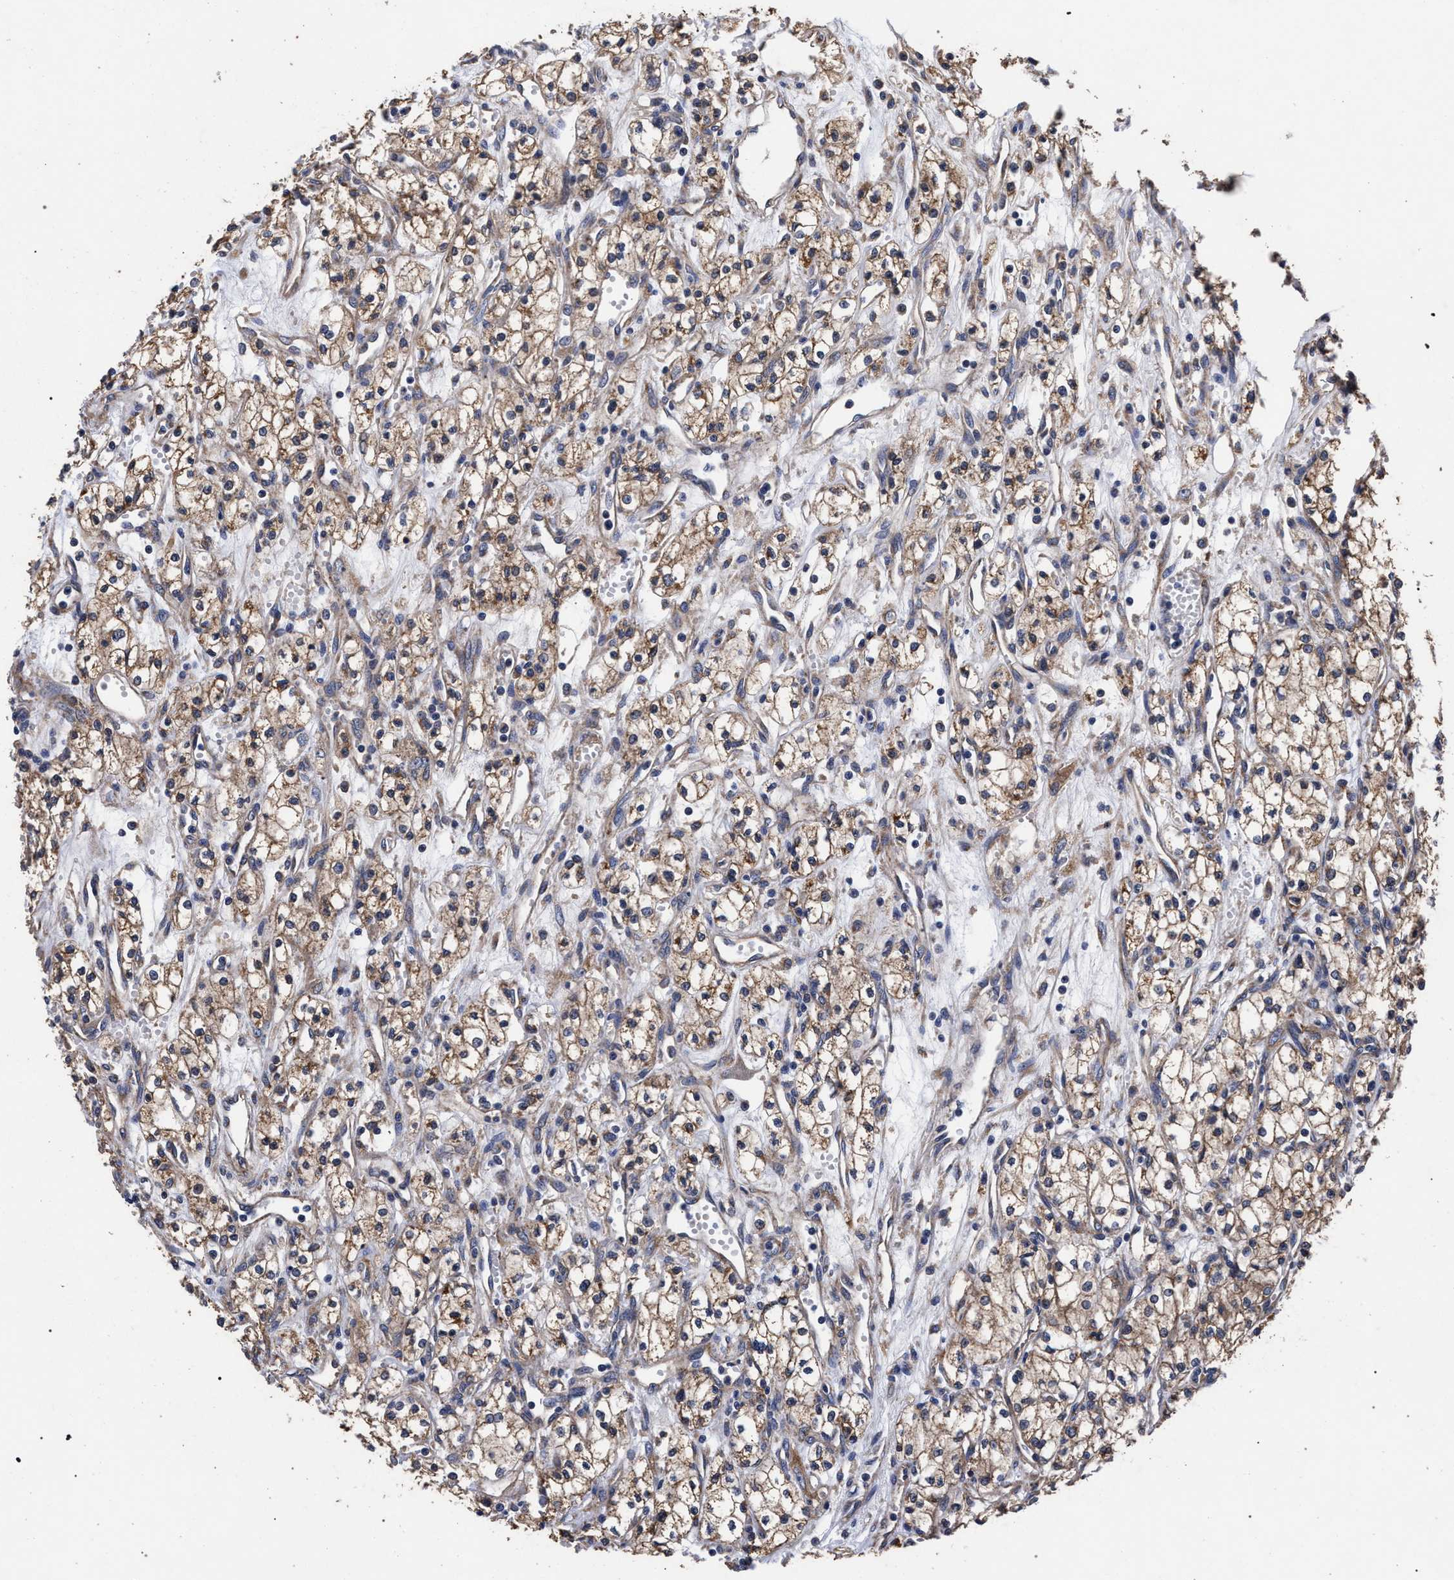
{"staining": {"intensity": "moderate", "quantity": ">75%", "location": "cytoplasmic/membranous"}, "tissue": "renal cancer", "cell_type": "Tumor cells", "image_type": "cancer", "snomed": [{"axis": "morphology", "description": "Adenocarcinoma, NOS"}, {"axis": "topography", "description": "Kidney"}], "caption": "Renal cancer (adenocarcinoma) stained with immunohistochemistry (IHC) demonstrates moderate cytoplasmic/membranous staining in approximately >75% of tumor cells.", "gene": "CFAP95", "patient": {"sex": "male", "age": 59}}